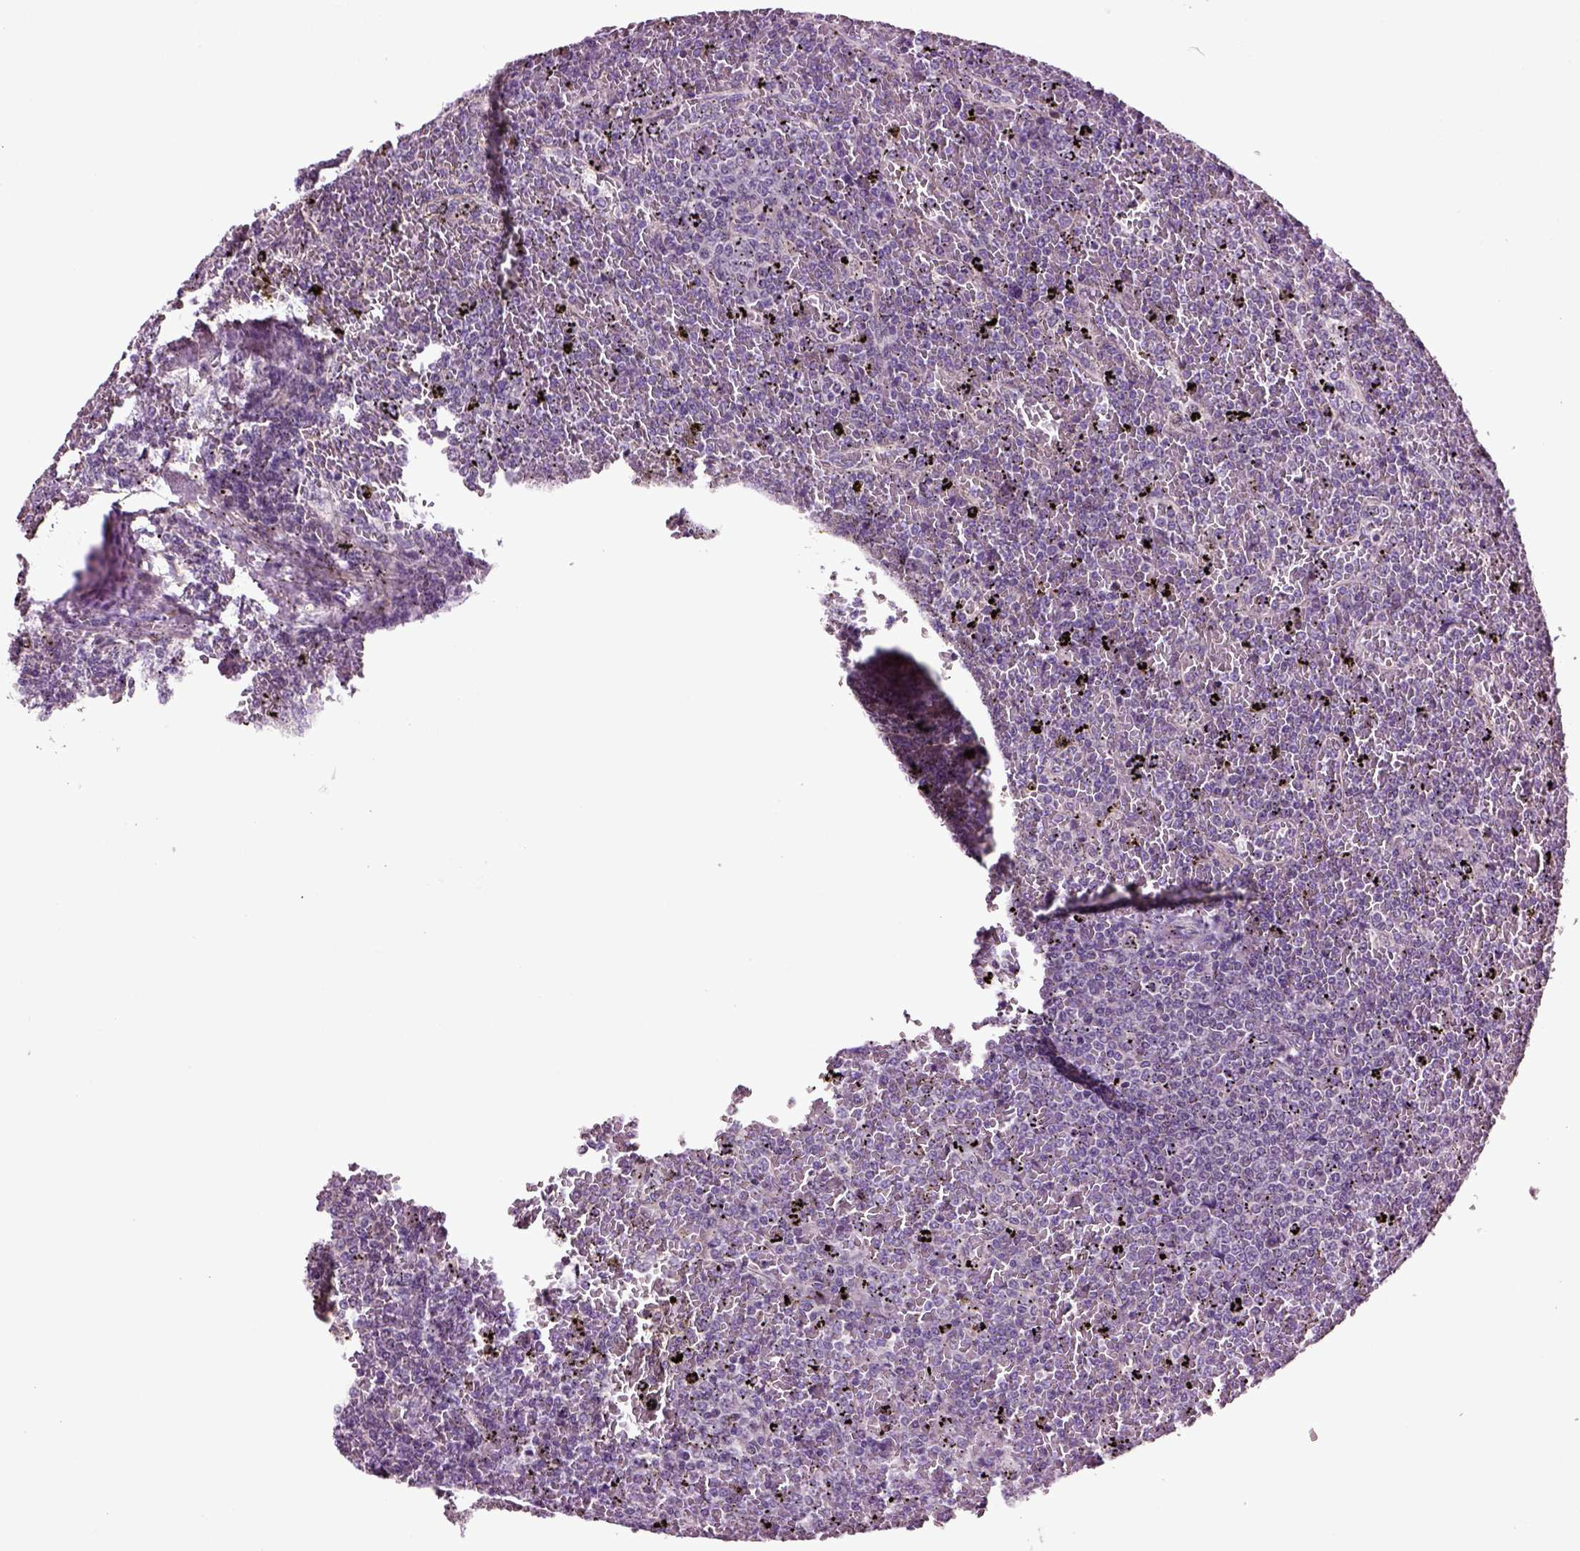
{"staining": {"intensity": "negative", "quantity": "none", "location": "none"}, "tissue": "lymphoma", "cell_type": "Tumor cells", "image_type": "cancer", "snomed": [{"axis": "morphology", "description": "Malignant lymphoma, non-Hodgkin's type, Low grade"}, {"axis": "topography", "description": "Spleen"}], "caption": "Immunohistochemistry histopathology image of neoplastic tissue: lymphoma stained with DAB (3,3'-diaminobenzidine) displays no significant protein staining in tumor cells. Nuclei are stained in blue.", "gene": "HAGHL", "patient": {"sex": "female", "age": 77}}